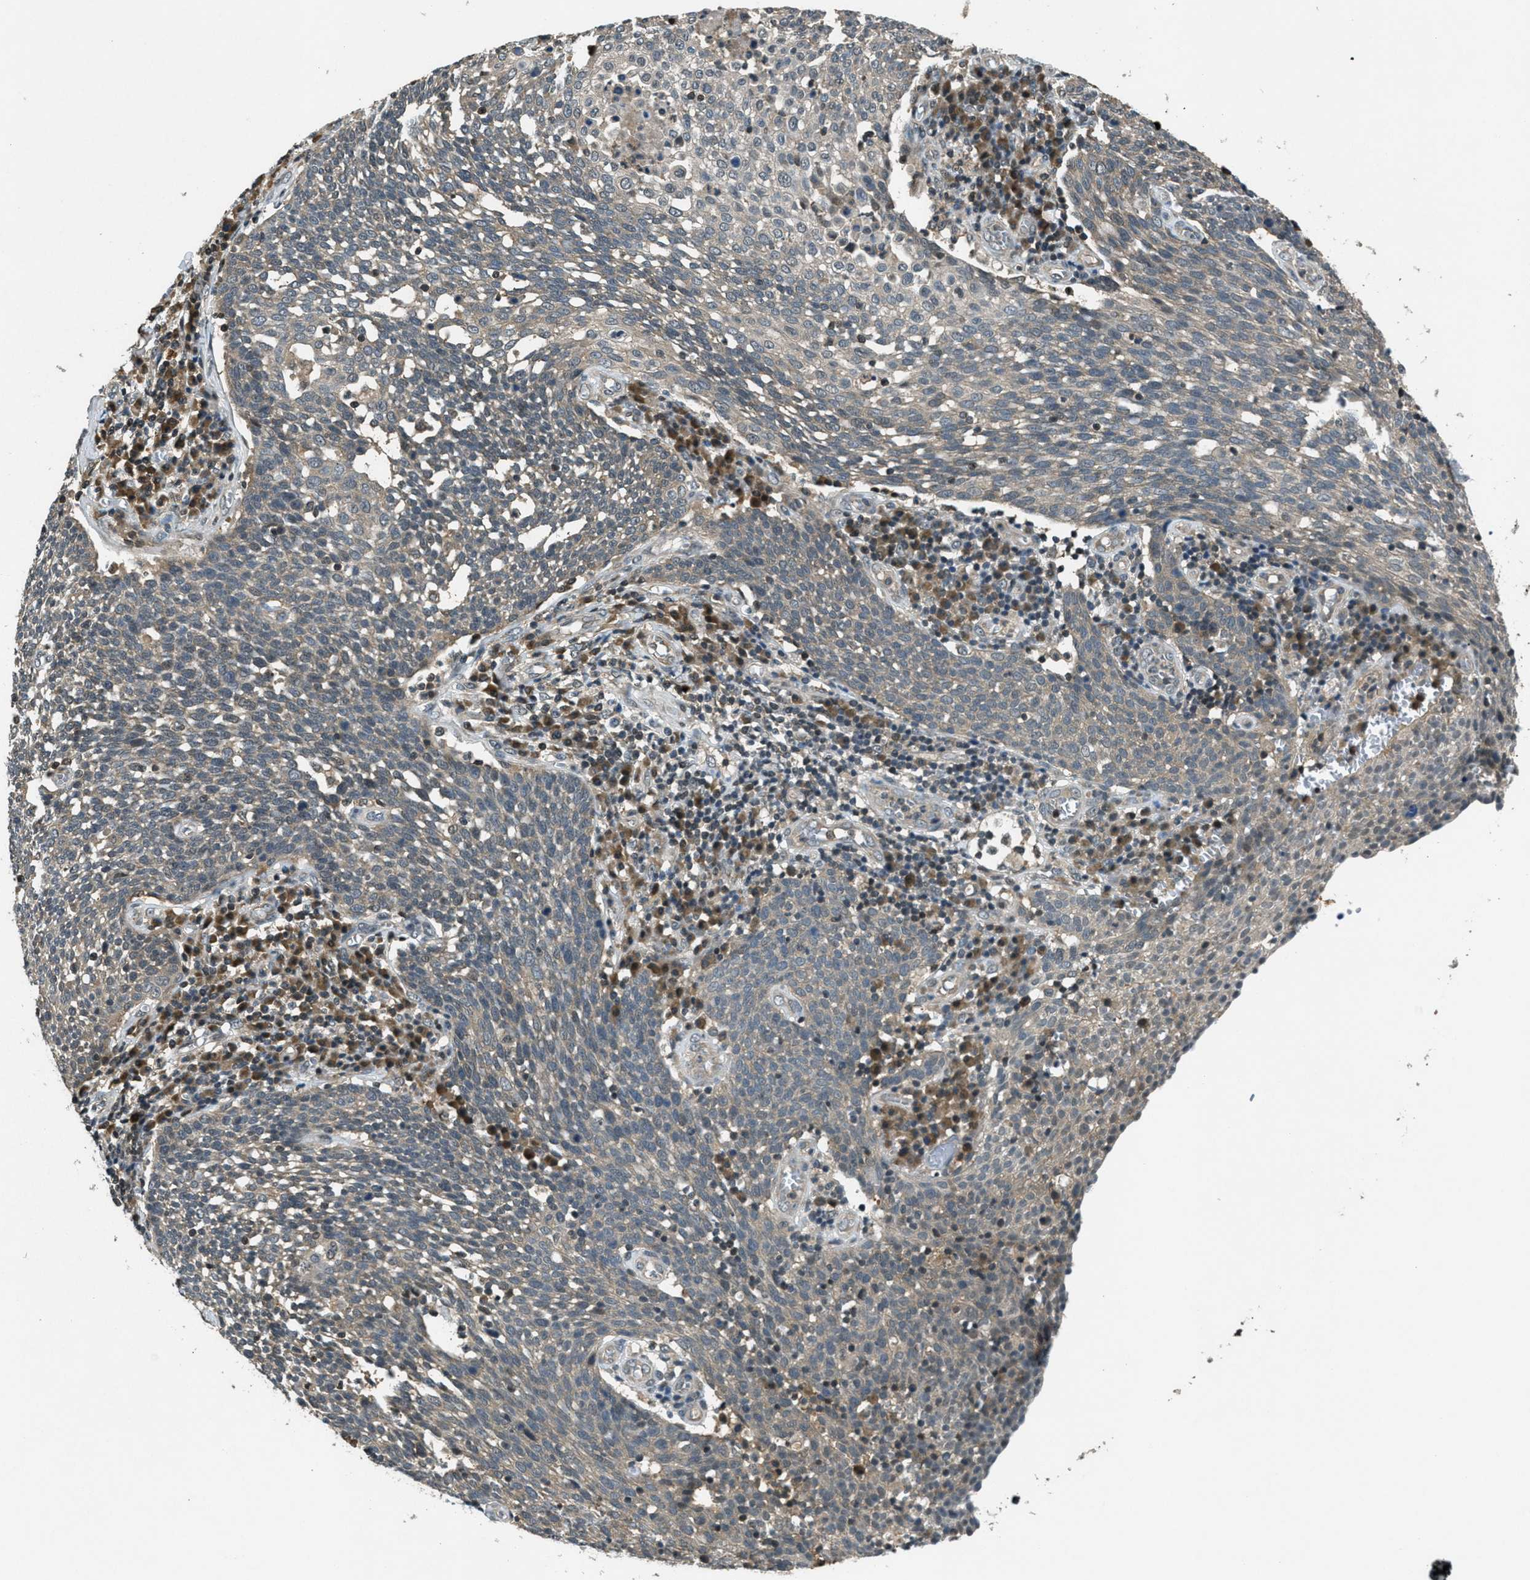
{"staining": {"intensity": "weak", "quantity": "25%-75%", "location": "cytoplasmic/membranous"}, "tissue": "cervical cancer", "cell_type": "Tumor cells", "image_type": "cancer", "snomed": [{"axis": "morphology", "description": "Squamous cell carcinoma, NOS"}, {"axis": "topography", "description": "Cervix"}], "caption": "Immunohistochemical staining of human cervical cancer shows low levels of weak cytoplasmic/membranous protein staining in approximately 25%-75% of tumor cells. Nuclei are stained in blue.", "gene": "DUSP6", "patient": {"sex": "female", "age": 34}}